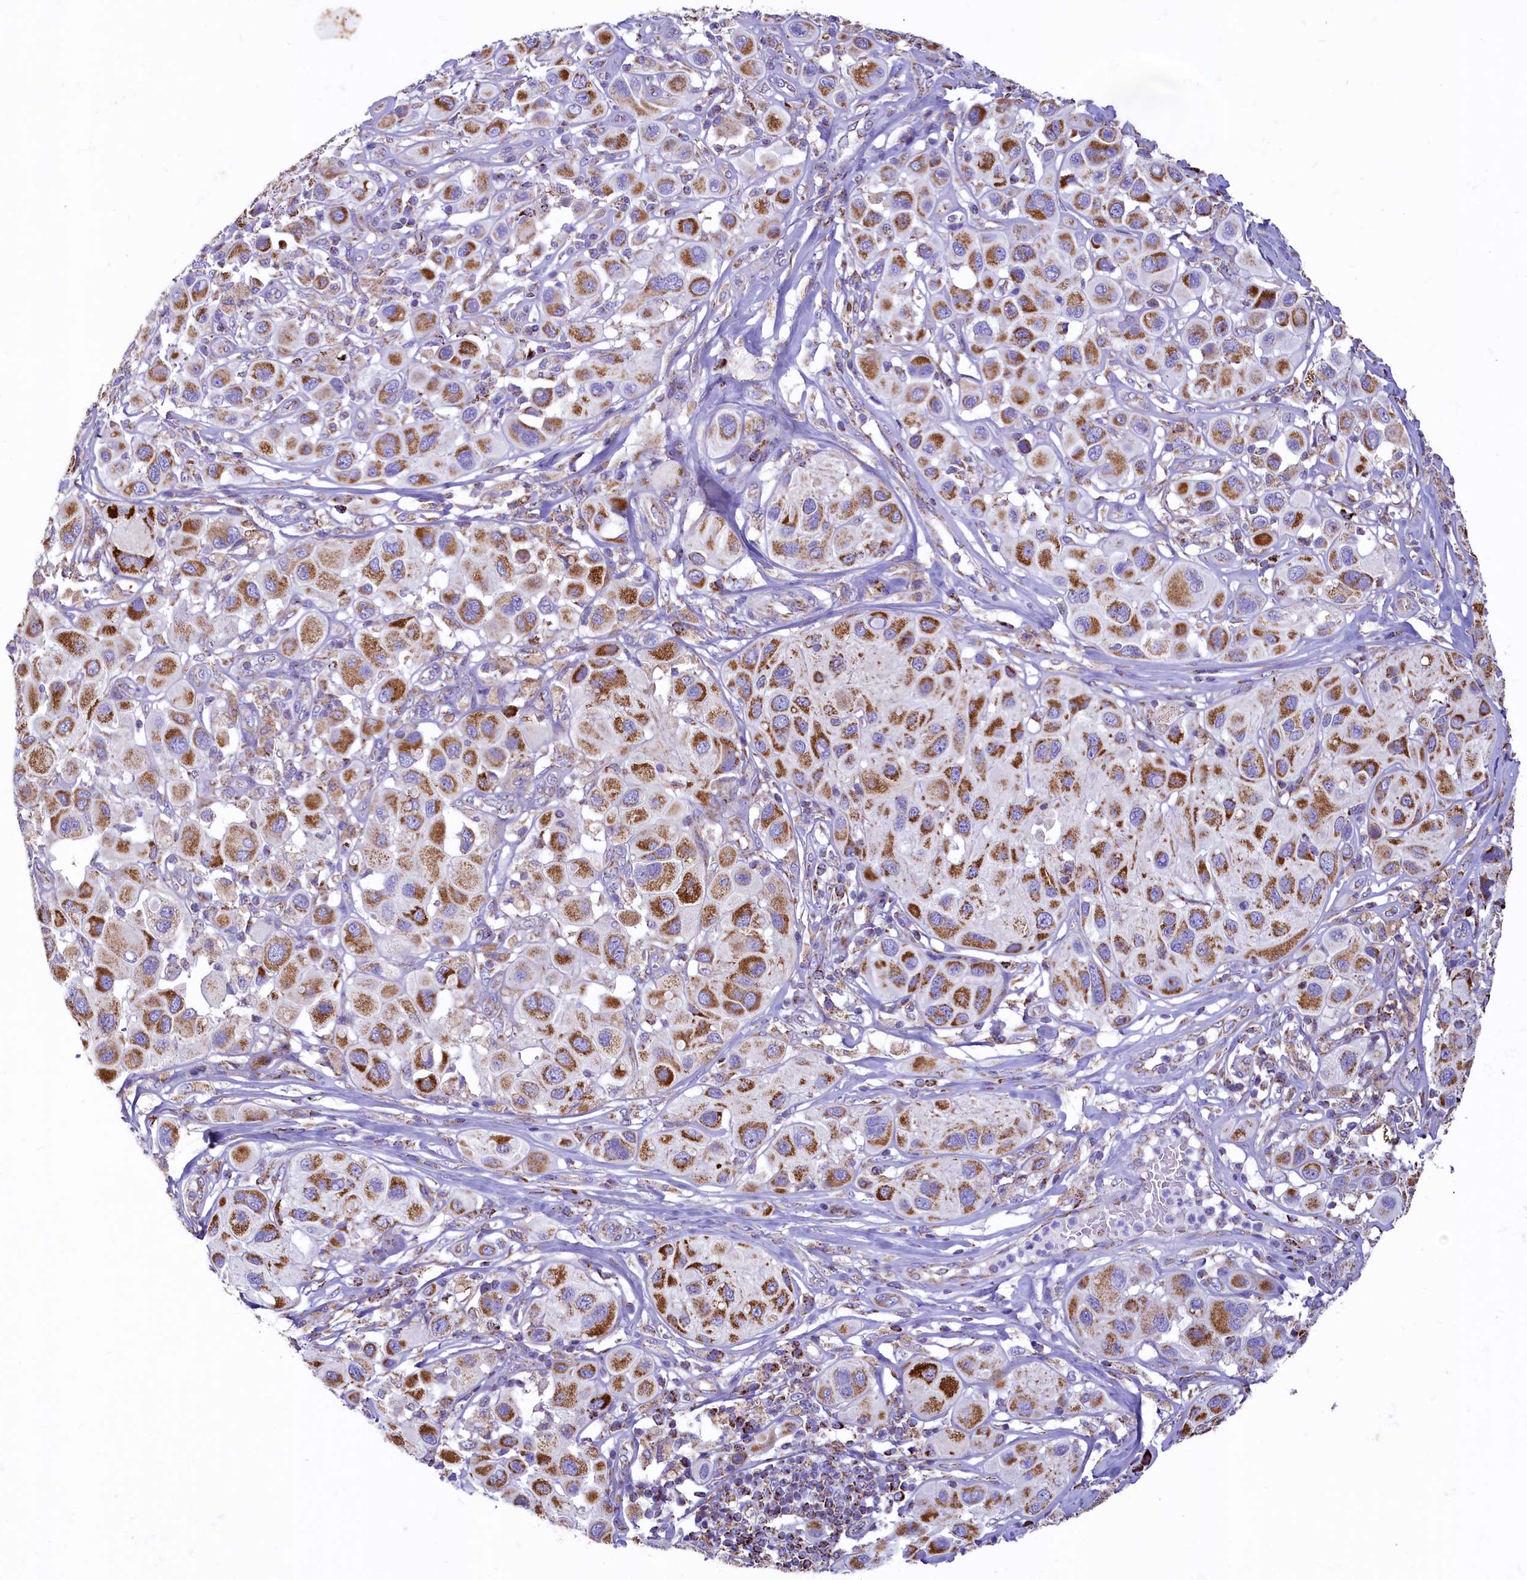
{"staining": {"intensity": "moderate", "quantity": ">75%", "location": "cytoplasmic/membranous"}, "tissue": "melanoma", "cell_type": "Tumor cells", "image_type": "cancer", "snomed": [{"axis": "morphology", "description": "Malignant melanoma, Metastatic site"}, {"axis": "topography", "description": "Skin"}], "caption": "Immunohistochemical staining of melanoma reveals medium levels of moderate cytoplasmic/membranous protein expression in about >75% of tumor cells. The protein is shown in brown color, while the nuclei are stained blue.", "gene": "IDH3A", "patient": {"sex": "male", "age": 41}}